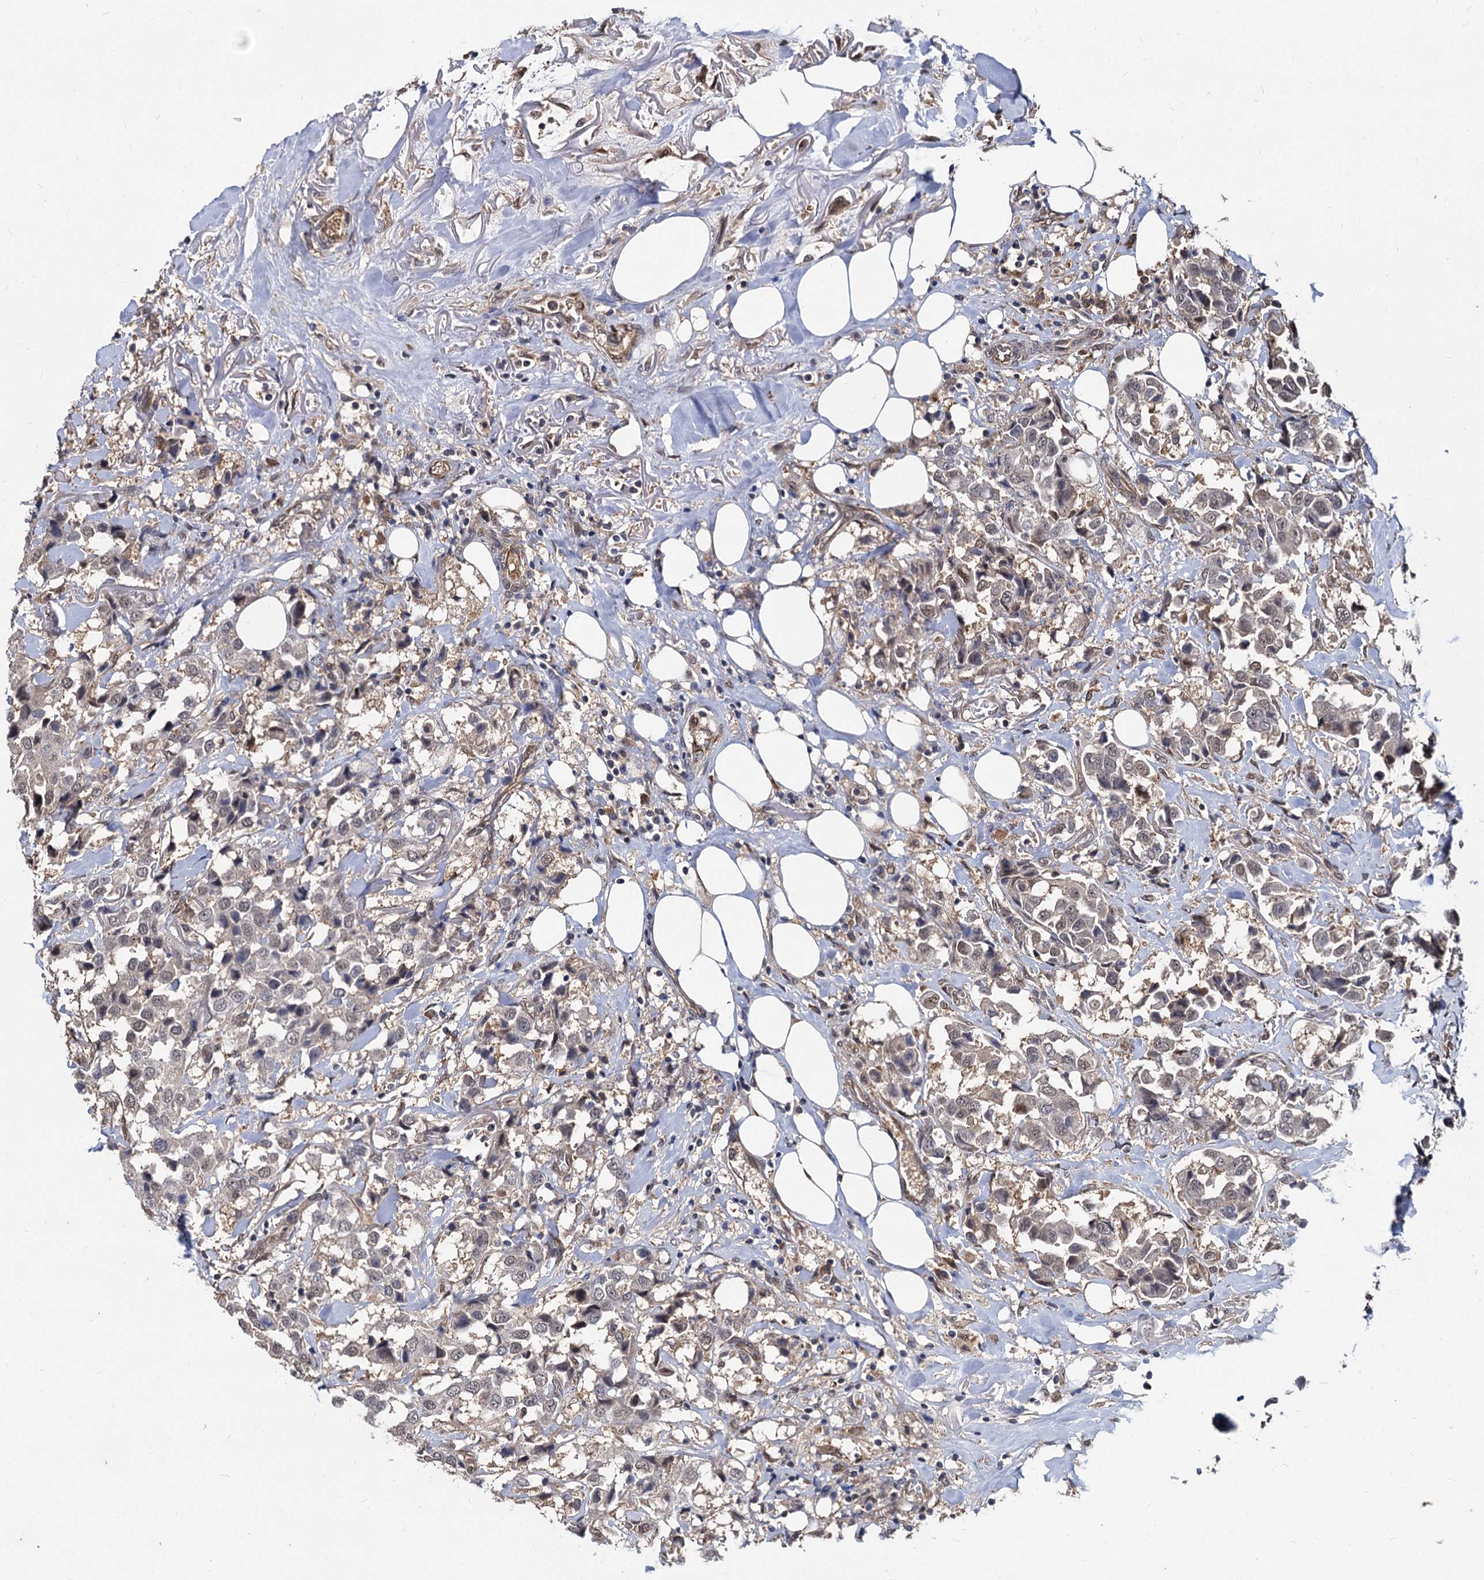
{"staining": {"intensity": "weak", "quantity": "25%-75%", "location": "nuclear"}, "tissue": "breast cancer", "cell_type": "Tumor cells", "image_type": "cancer", "snomed": [{"axis": "morphology", "description": "Duct carcinoma"}, {"axis": "topography", "description": "Breast"}], "caption": "DAB (3,3'-diaminobenzidine) immunohistochemical staining of human breast cancer (intraductal carcinoma) shows weak nuclear protein expression in about 25%-75% of tumor cells.", "gene": "PSMD4", "patient": {"sex": "female", "age": 80}}